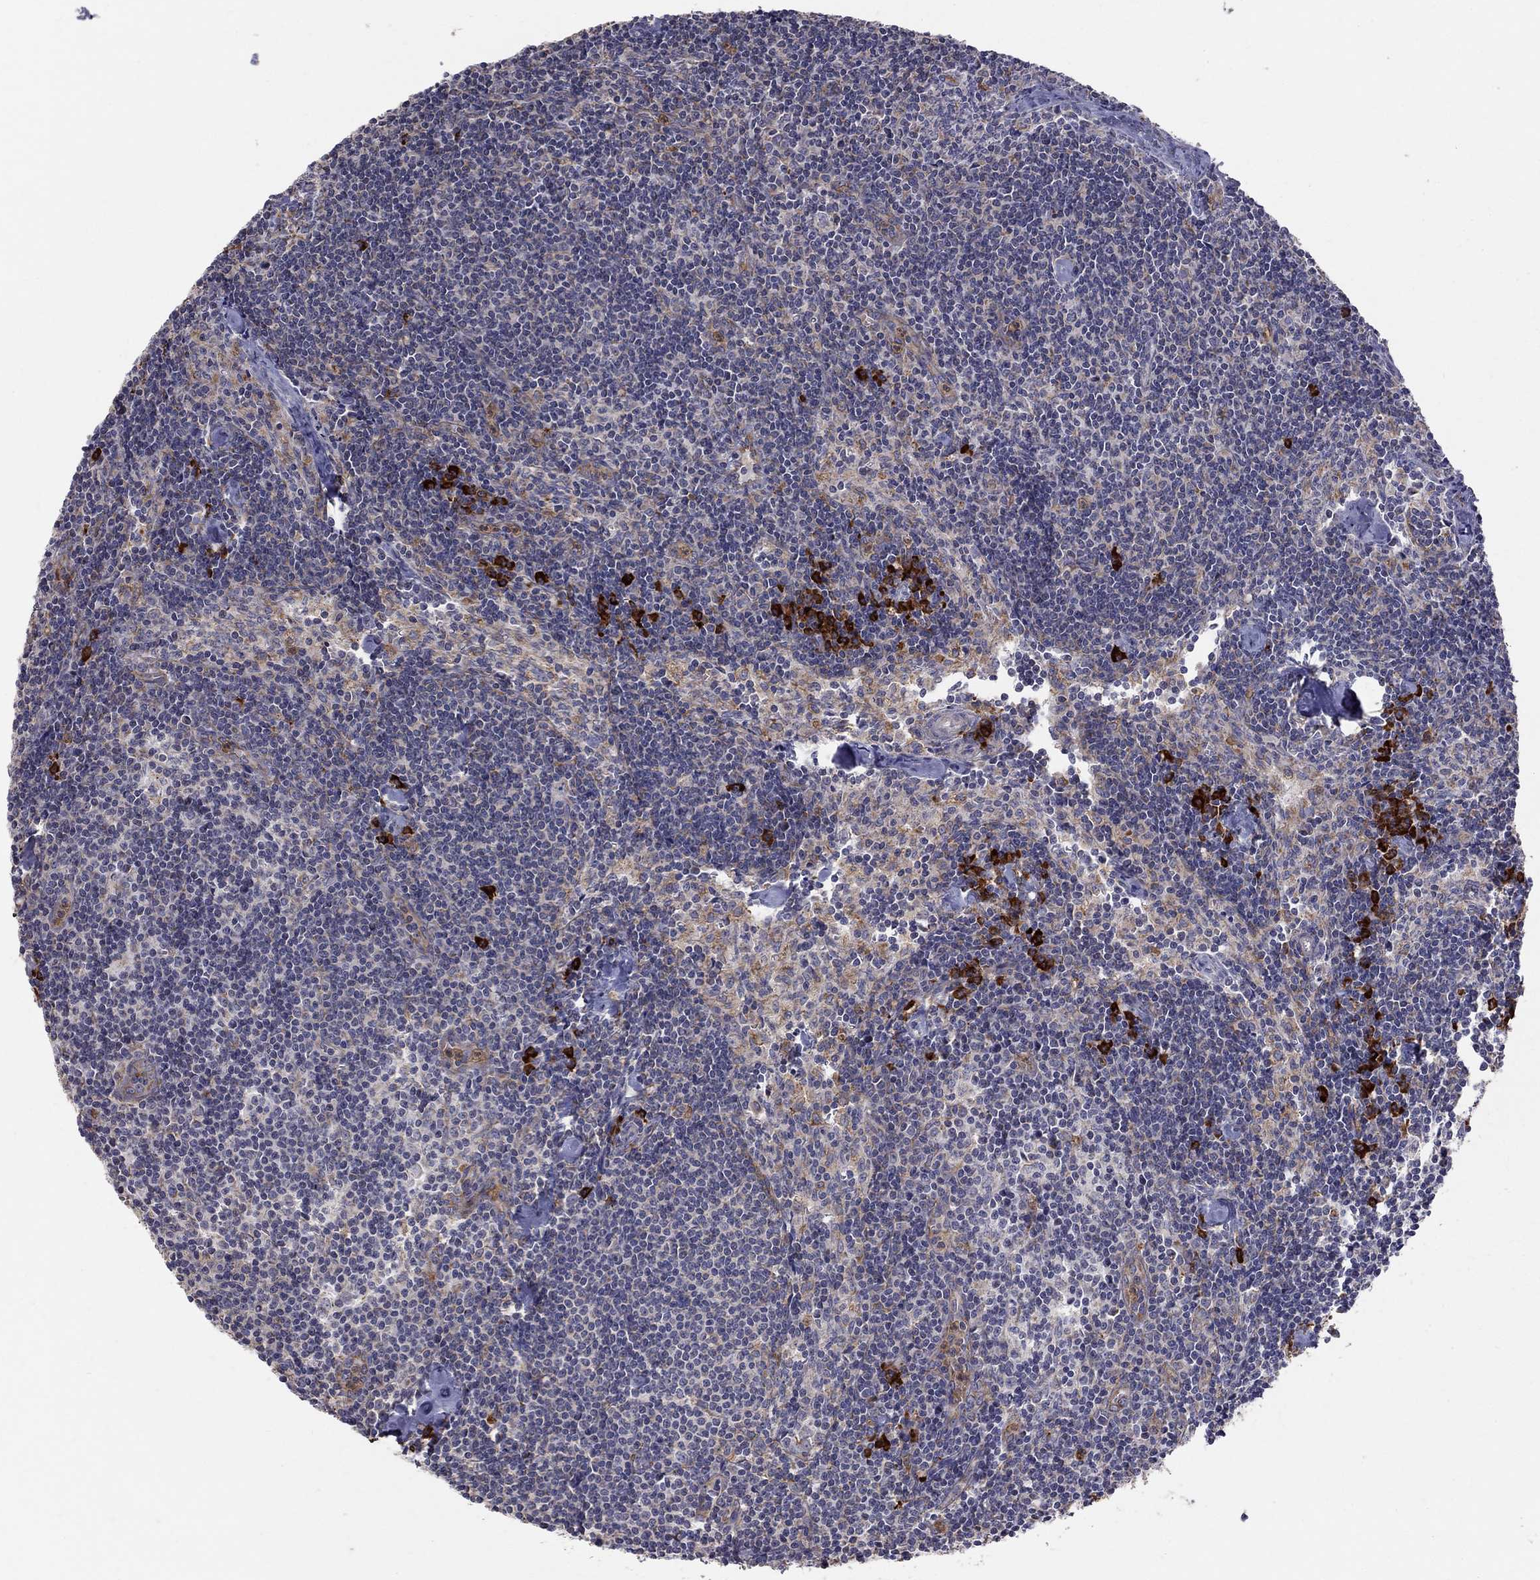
{"staining": {"intensity": "strong", "quantity": "<25%", "location": "cytoplasmic/membranous"}, "tissue": "lymph node", "cell_type": "Germinal center cells", "image_type": "normal", "snomed": [{"axis": "morphology", "description": "Normal tissue, NOS"}, {"axis": "topography", "description": "Lymph node"}], "caption": "Immunohistochemical staining of benign lymph node displays medium levels of strong cytoplasmic/membranous staining in approximately <25% of germinal center cells.", "gene": "PRDX4", "patient": {"sex": "female", "age": 51}}